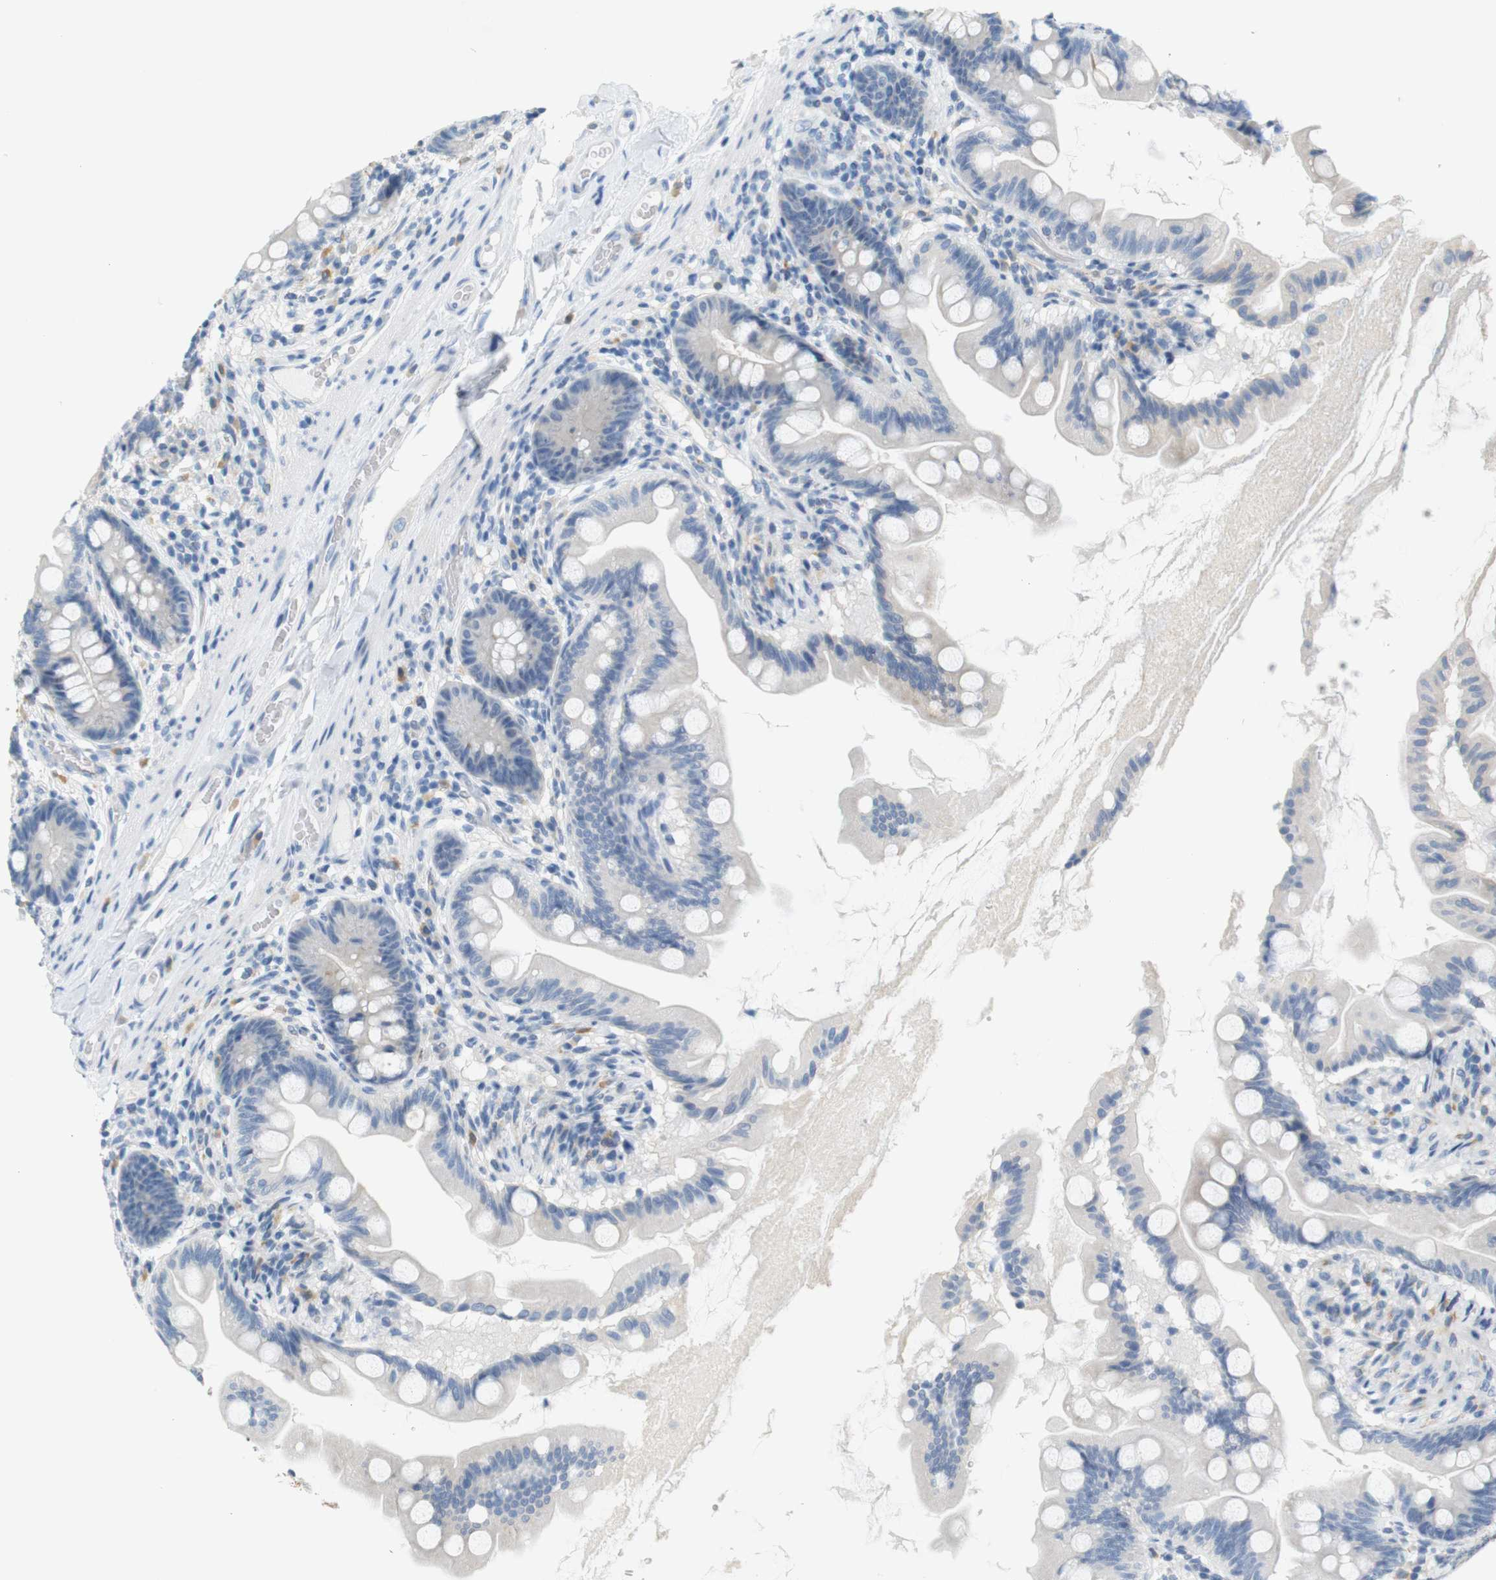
{"staining": {"intensity": "weak", "quantity": "<25%", "location": "cytoplasmic/membranous"}, "tissue": "small intestine", "cell_type": "Glandular cells", "image_type": "normal", "snomed": [{"axis": "morphology", "description": "Normal tissue, NOS"}, {"axis": "topography", "description": "Small intestine"}], "caption": "Glandular cells are negative for protein expression in benign human small intestine. (DAB immunohistochemistry visualized using brightfield microscopy, high magnification).", "gene": "LRRK2", "patient": {"sex": "female", "age": 56}}